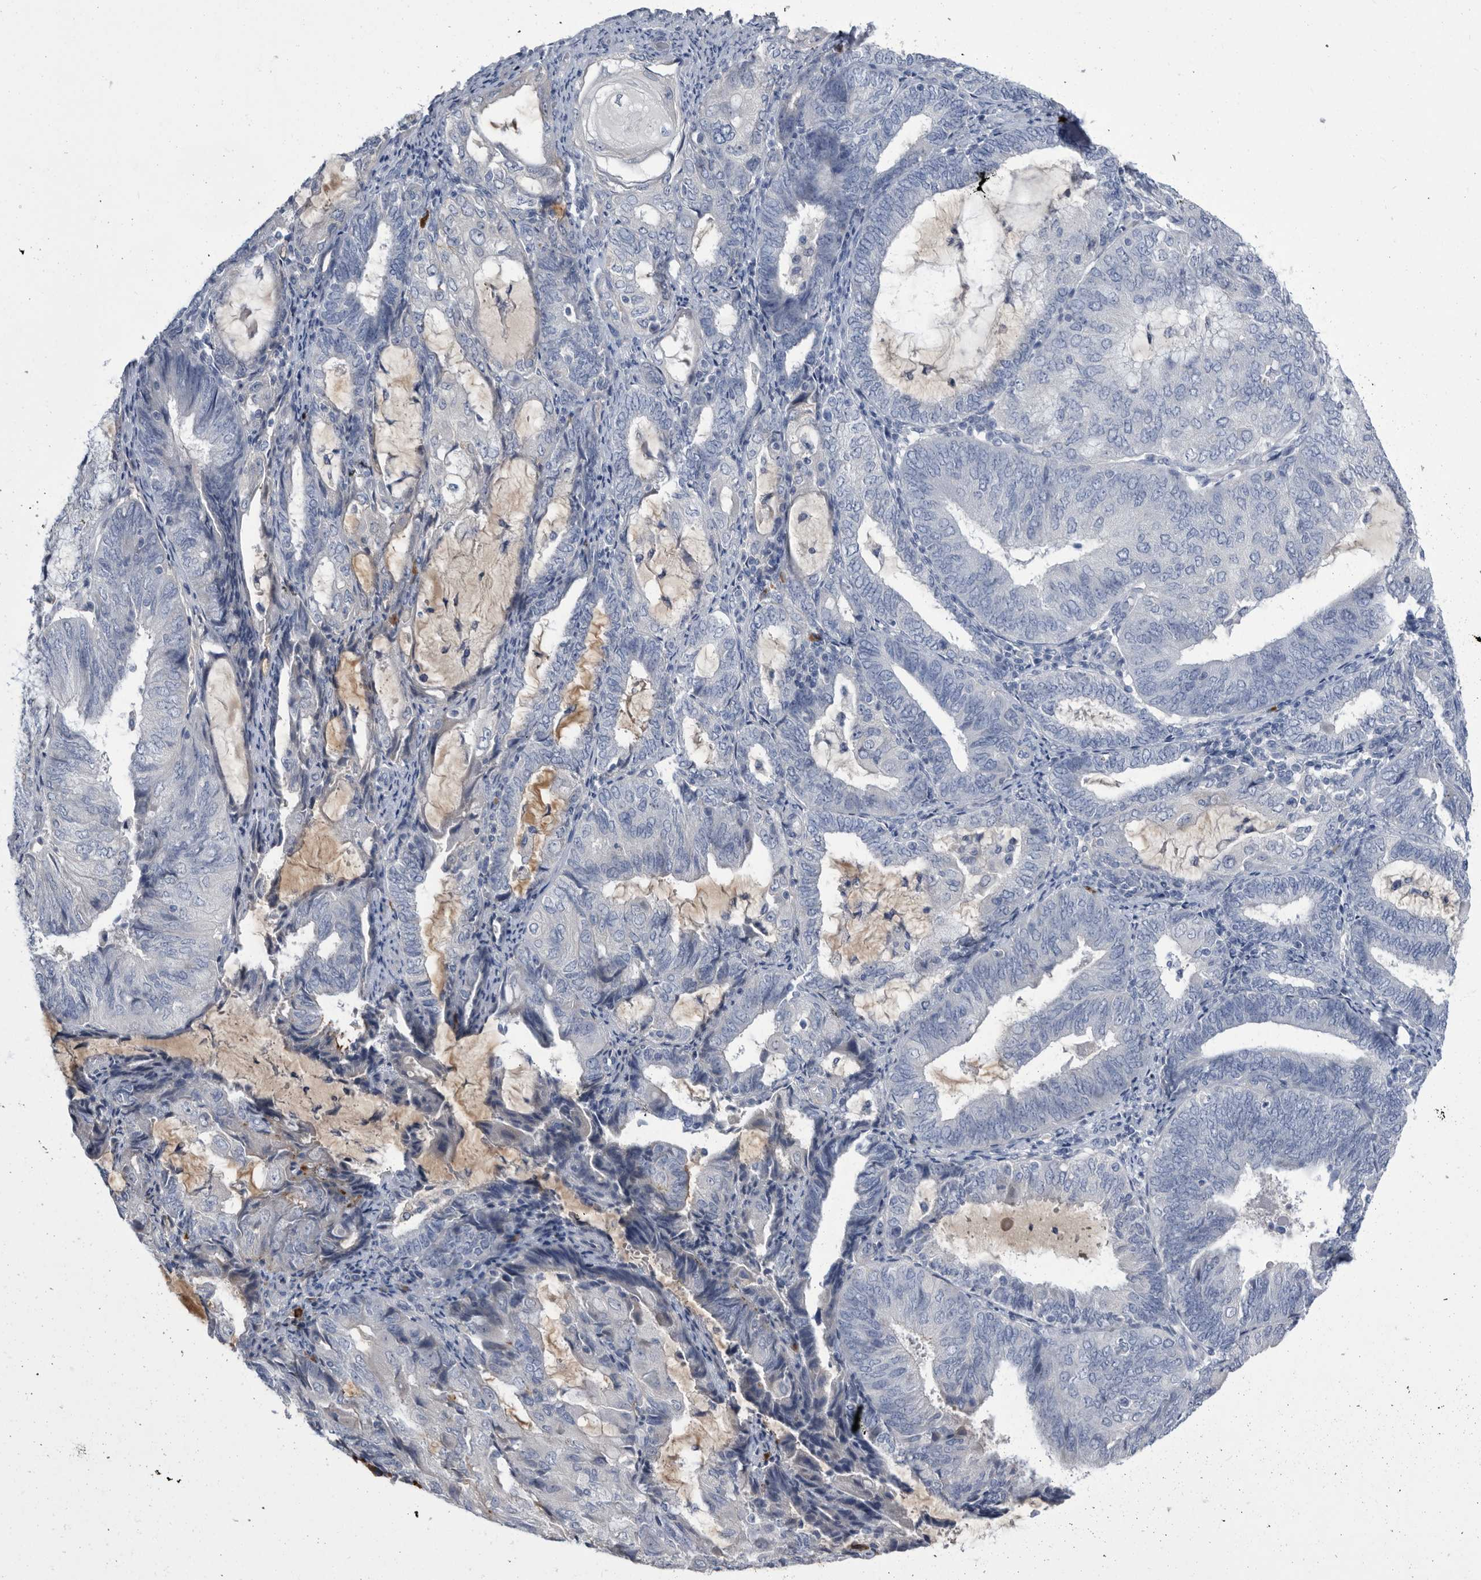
{"staining": {"intensity": "negative", "quantity": "none", "location": "none"}, "tissue": "endometrial cancer", "cell_type": "Tumor cells", "image_type": "cancer", "snomed": [{"axis": "morphology", "description": "Adenocarcinoma, NOS"}, {"axis": "topography", "description": "Endometrium"}], "caption": "Tumor cells are negative for protein expression in human adenocarcinoma (endometrial). Nuclei are stained in blue.", "gene": "BTBD6", "patient": {"sex": "female", "age": 81}}